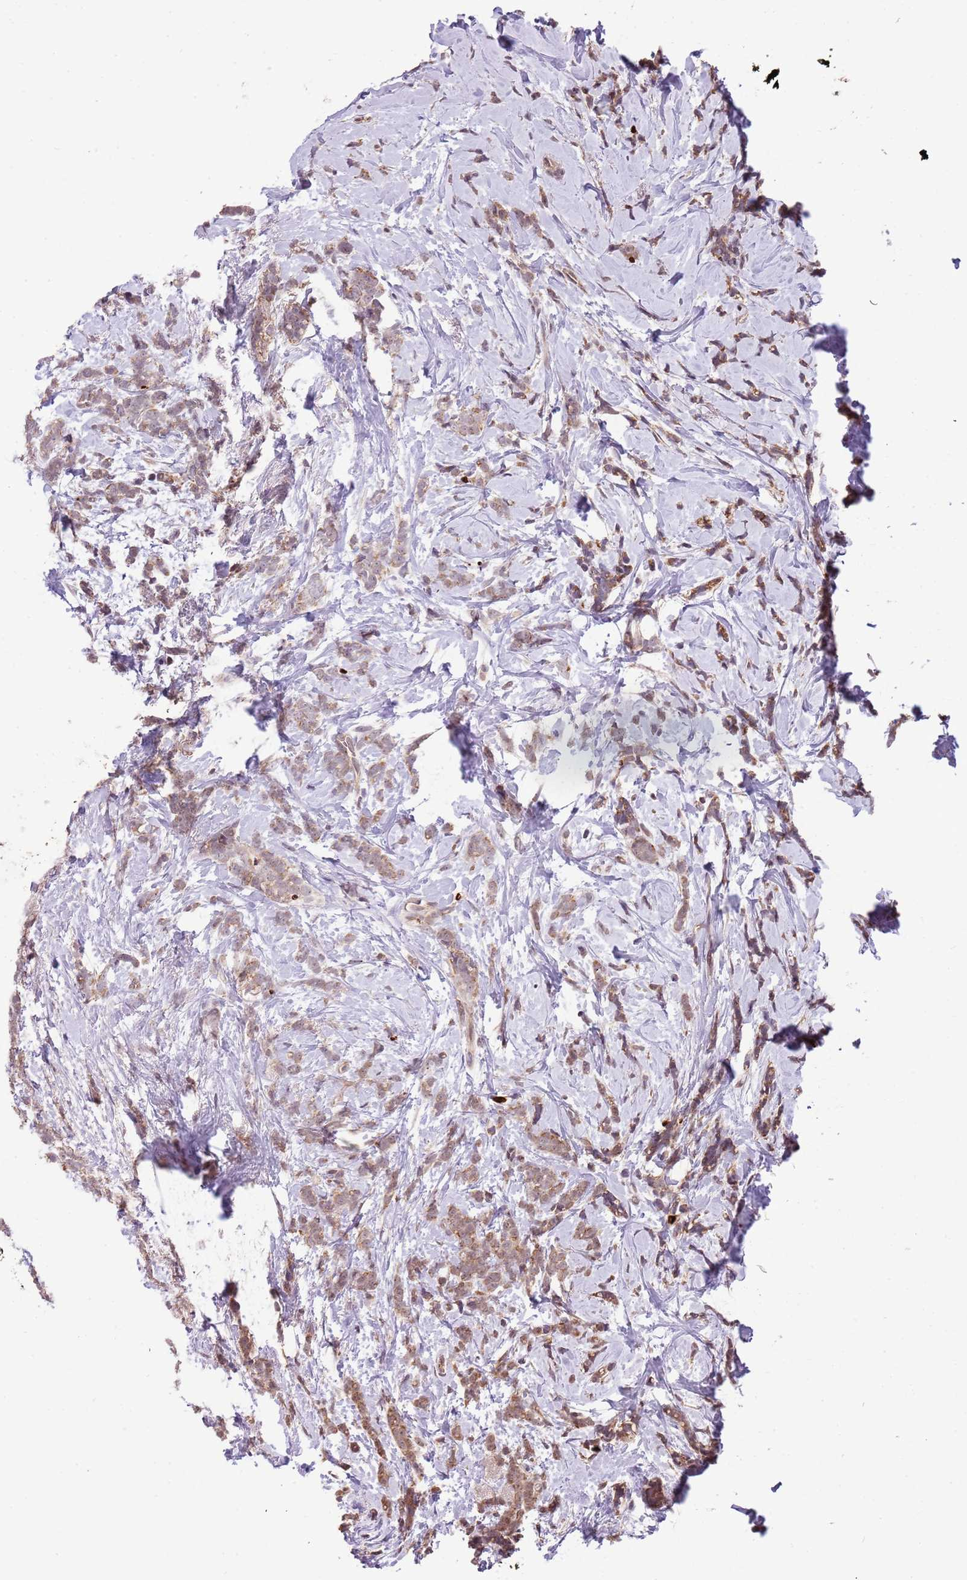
{"staining": {"intensity": "moderate", "quantity": ">75%", "location": "cytoplasmic/membranous"}, "tissue": "breast cancer", "cell_type": "Tumor cells", "image_type": "cancer", "snomed": [{"axis": "morphology", "description": "Lobular carcinoma"}, {"axis": "topography", "description": "Breast"}], "caption": "Breast cancer tissue reveals moderate cytoplasmic/membranous positivity in approximately >75% of tumor cells The staining was performed using DAB to visualize the protein expression in brown, while the nuclei were stained in blue with hematoxylin (Magnification: 20x).", "gene": "SAMSN1", "patient": {"sex": "female", "age": 58}}